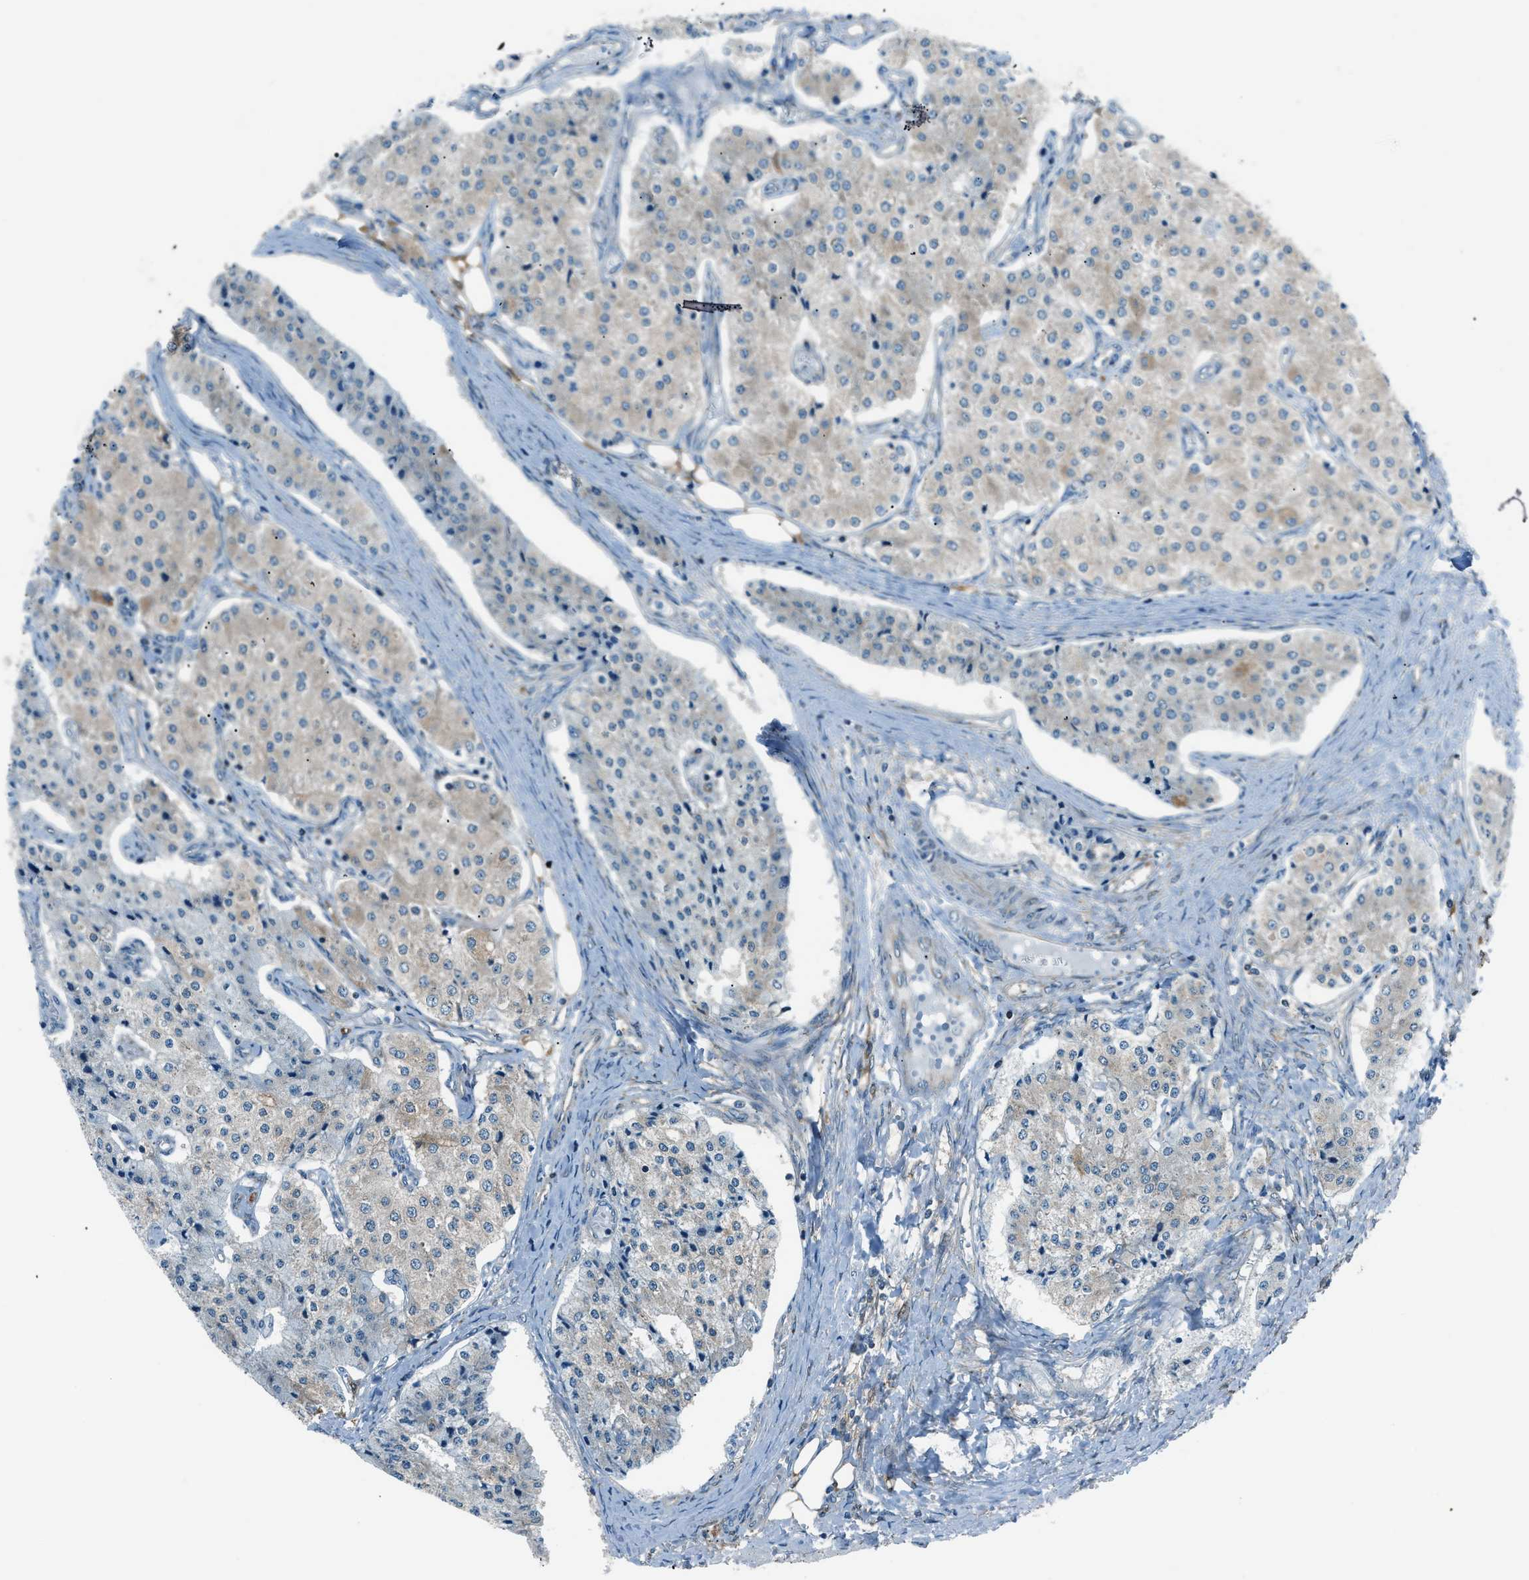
{"staining": {"intensity": "weak", "quantity": "25%-75%", "location": "cytoplasmic/membranous"}, "tissue": "carcinoid", "cell_type": "Tumor cells", "image_type": "cancer", "snomed": [{"axis": "morphology", "description": "Carcinoid, malignant, NOS"}, {"axis": "topography", "description": "Colon"}], "caption": "There is low levels of weak cytoplasmic/membranous positivity in tumor cells of malignant carcinoid, as demonstrated by immunohistochemical staining (brown color).", "gene": "PIGG", "patient": {"sex": "female", "age": 52}}